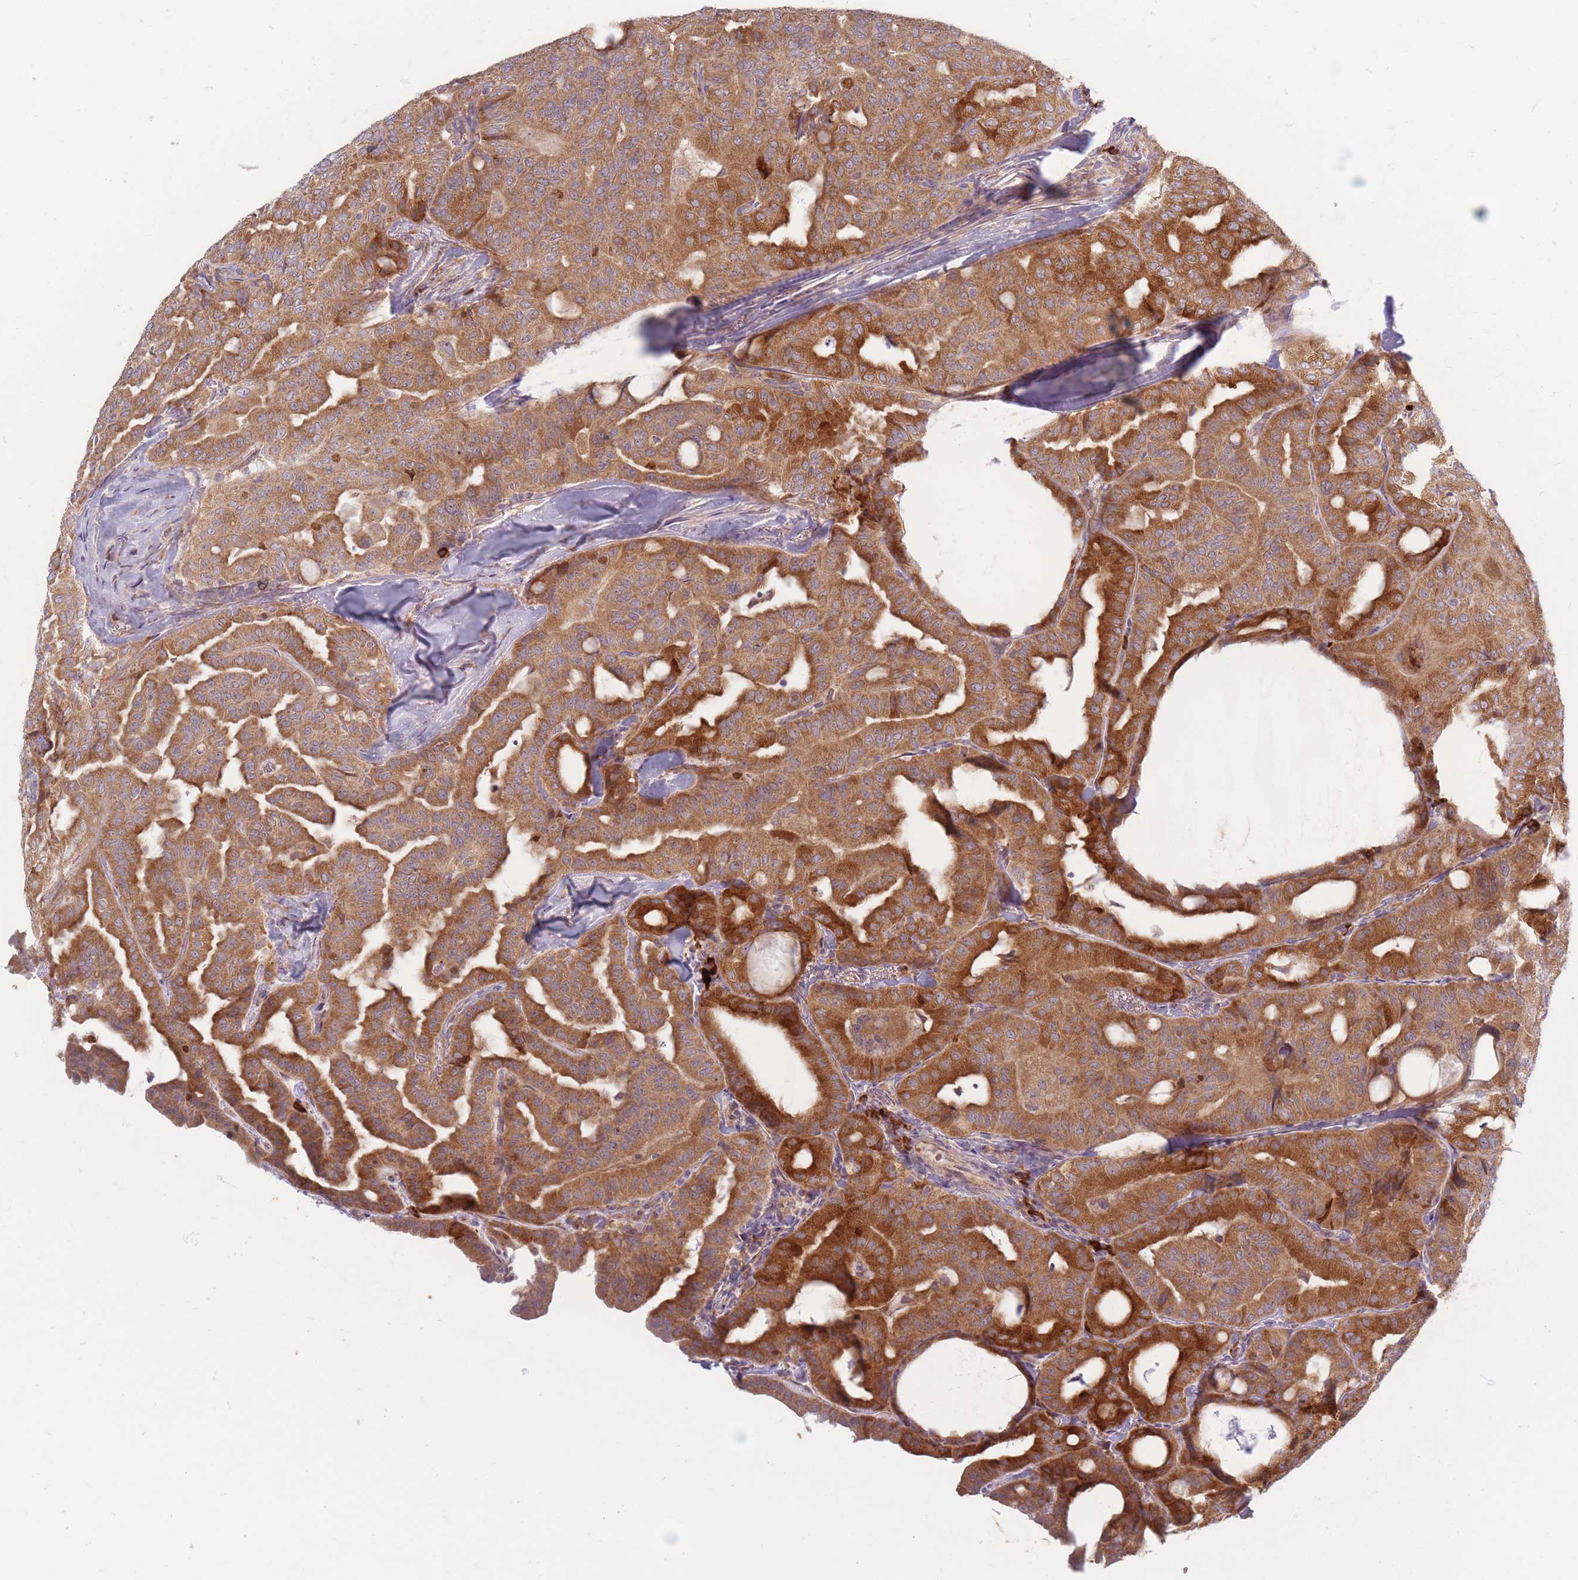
{"staining": {"intensity": "strong", "quantity": ">75%", "location": "cytoplasmic/membranous"}, "tissue": "thyroid cancer", "cell_type": "Tumor cells", "image_type": "cancer", "snomed": [{"axis": "morphology", "description": "Papillary adenocarcinoma, NOS"}, {"axis": "topography", "description": "Thyroid gland"}], "caption": "Immunohistochemistry (IHC) image of neoplastic tissue: thyroid cancer stained using immunohistochemistry demonstrates high levels of strong protein expression localized specifically in the cytoplasmic/membranous of tumor cells, appearing as a cytoplasmic/membranous brown color.", "gene": "SMIM14", "patient": {"sex": "female", "age": 68}}